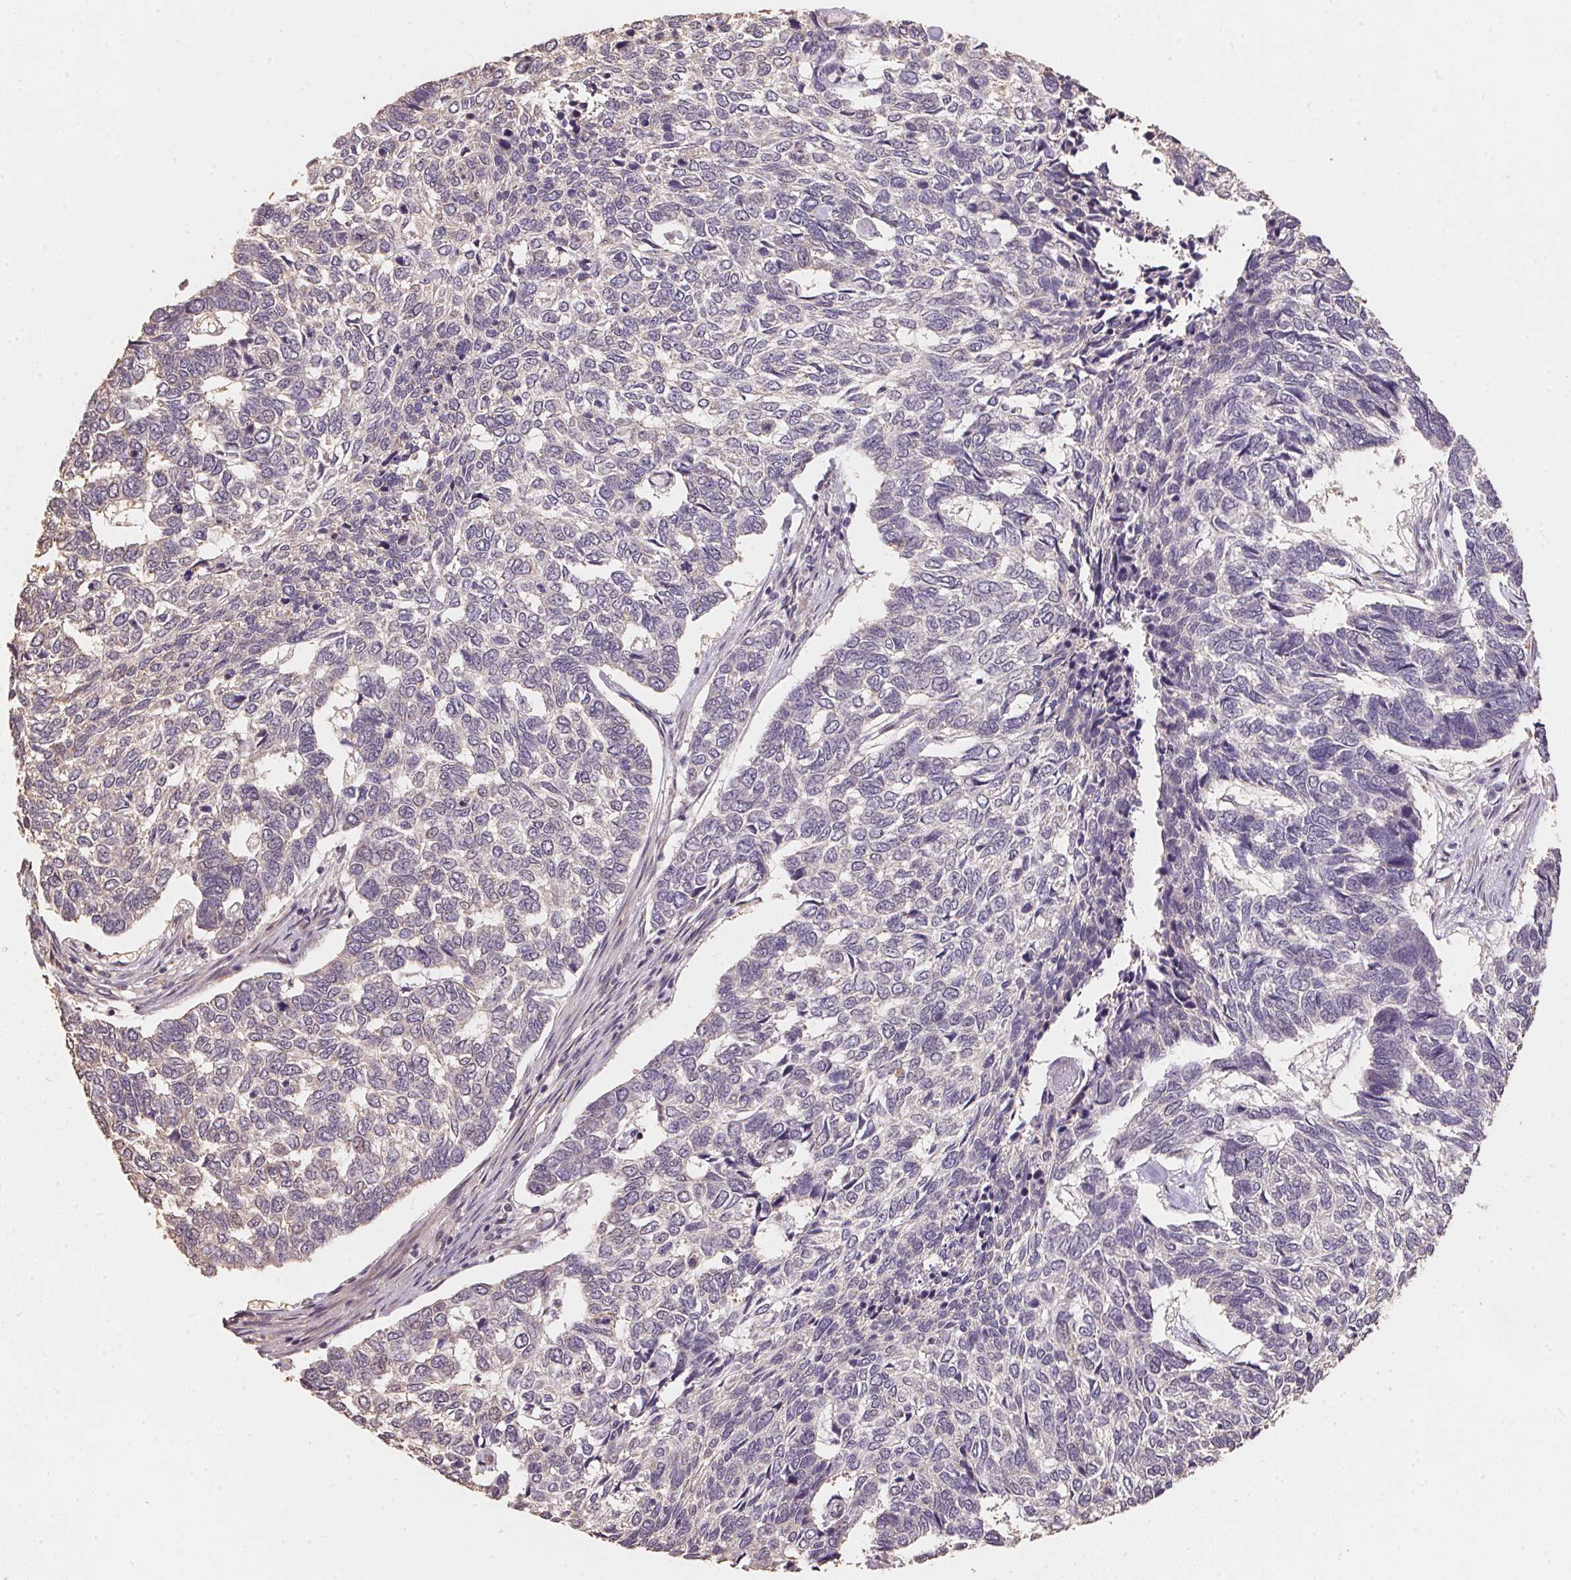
{"staining": {"intensity": "negative", "quantity": "none", "location": "none"}, "tissue": "skin cancer", "cell_type": "Tumor cells", "image_type": "cancer", "snomed": [{"axis": "morphology", "description": "Basal cell carcinoma"}, {"axis": "topography", "description": "Skin"}], "caption": "IHC of human skin cancer displays no staining in tumor cells. (DAB (3,3'-diaminobenzidine) IHC visualized using brightfield microscopy, high magnification).", "gene": "TMEM222", "patient": {"sex": "female", "age": 65}}